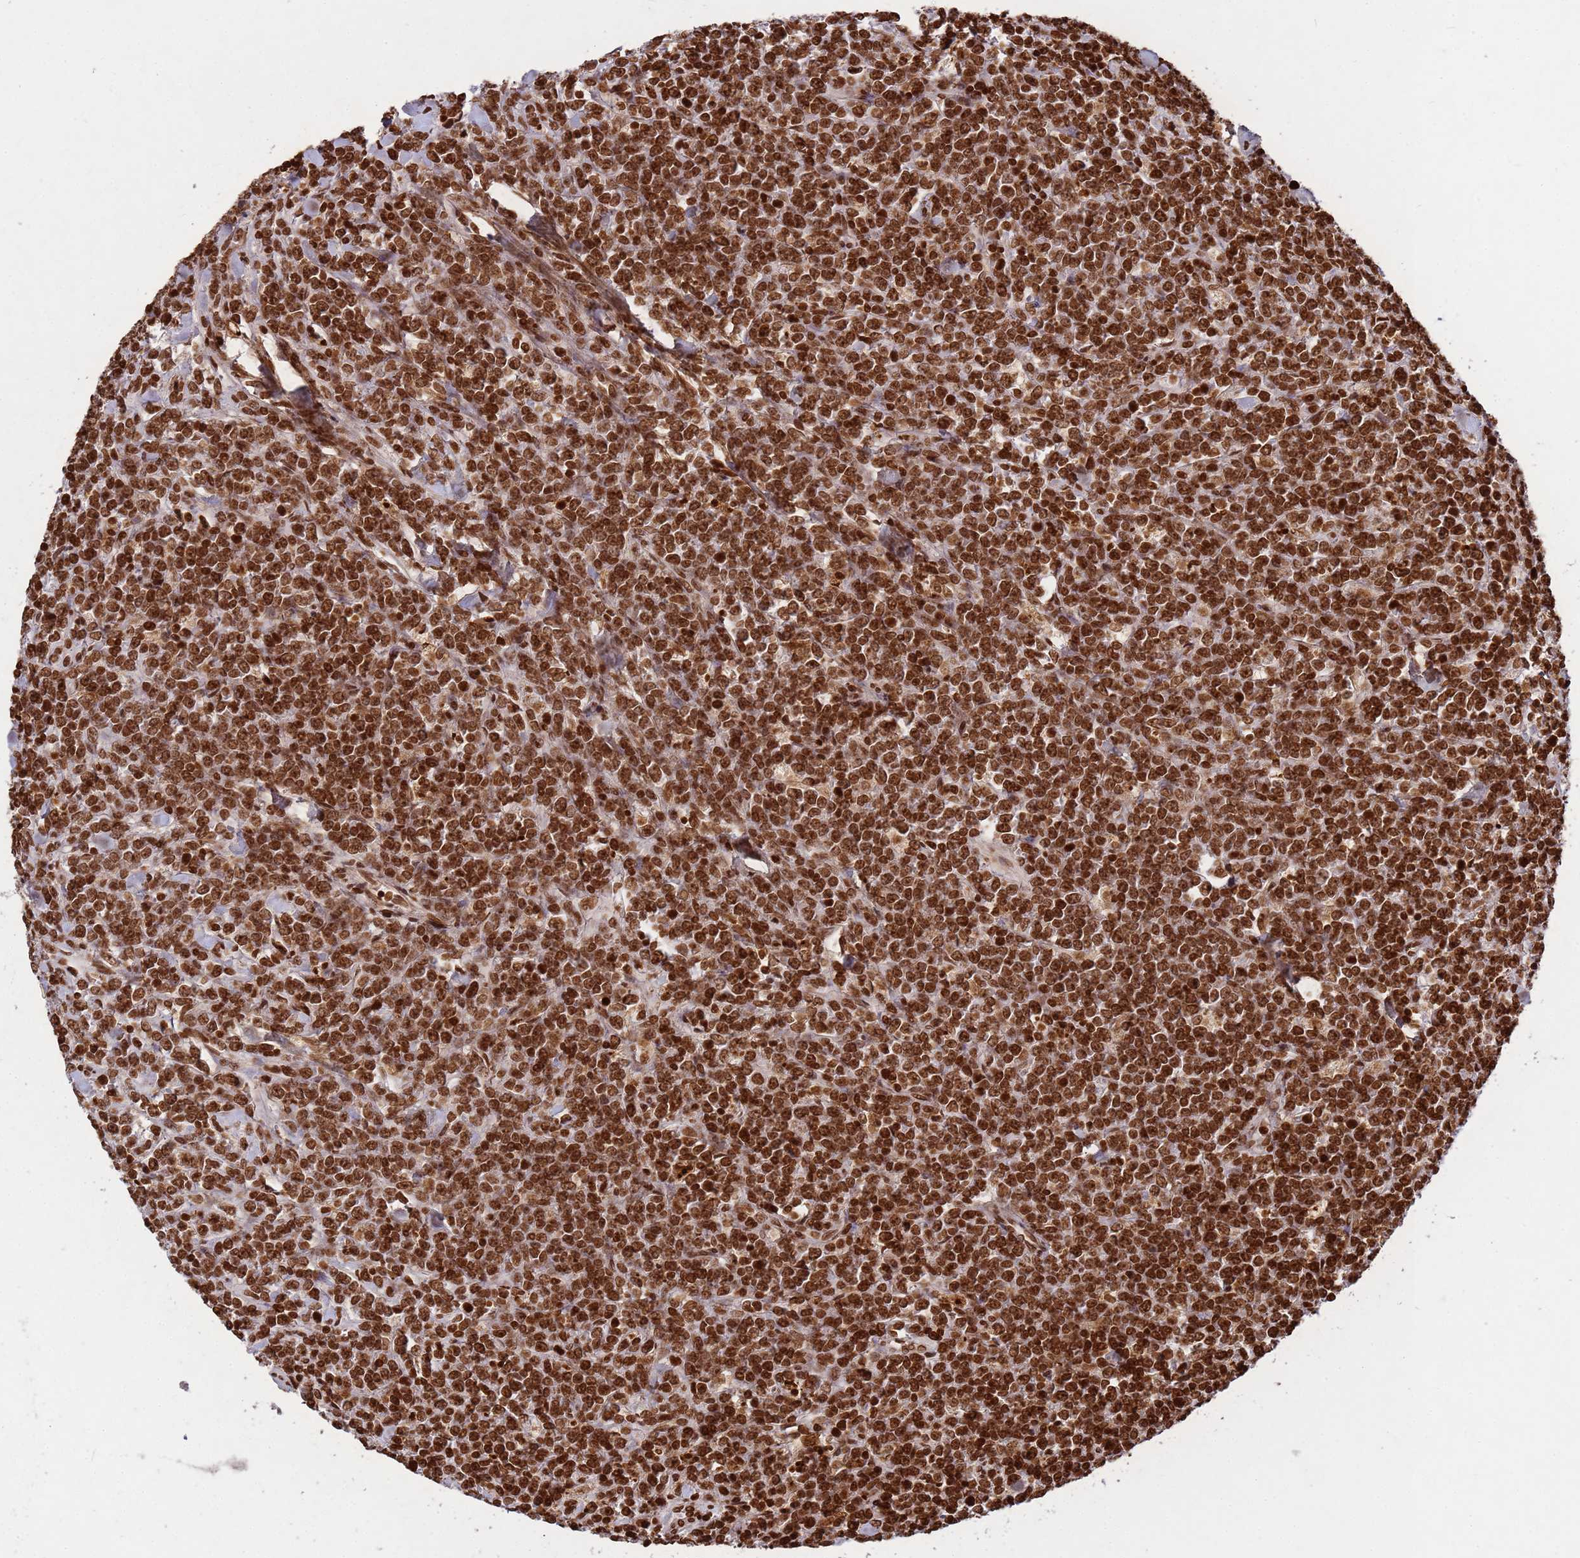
{"staining": {"intensity": "strong", "quantity": ">75%", "location": "nuclear"}, "tissue": "lymphoma", "cell_type": "Tumor cells", "image_type": "cancer", "snomed": [{"axis": "morphology", "description": "Malignant lymphoma, non-Hodgkin's type, High grade"}, {"axis": "topography", "description": "Small intestine"}], "caption": "Brown immunohistochemical staining in human high-grade malignant lymphoma, non-Hodgkin's type reveals strong nuclear expression in approximately >75% of tumor cells.", "gene": "H3-3B", "patient": {"sex": "male", "age": 8}}